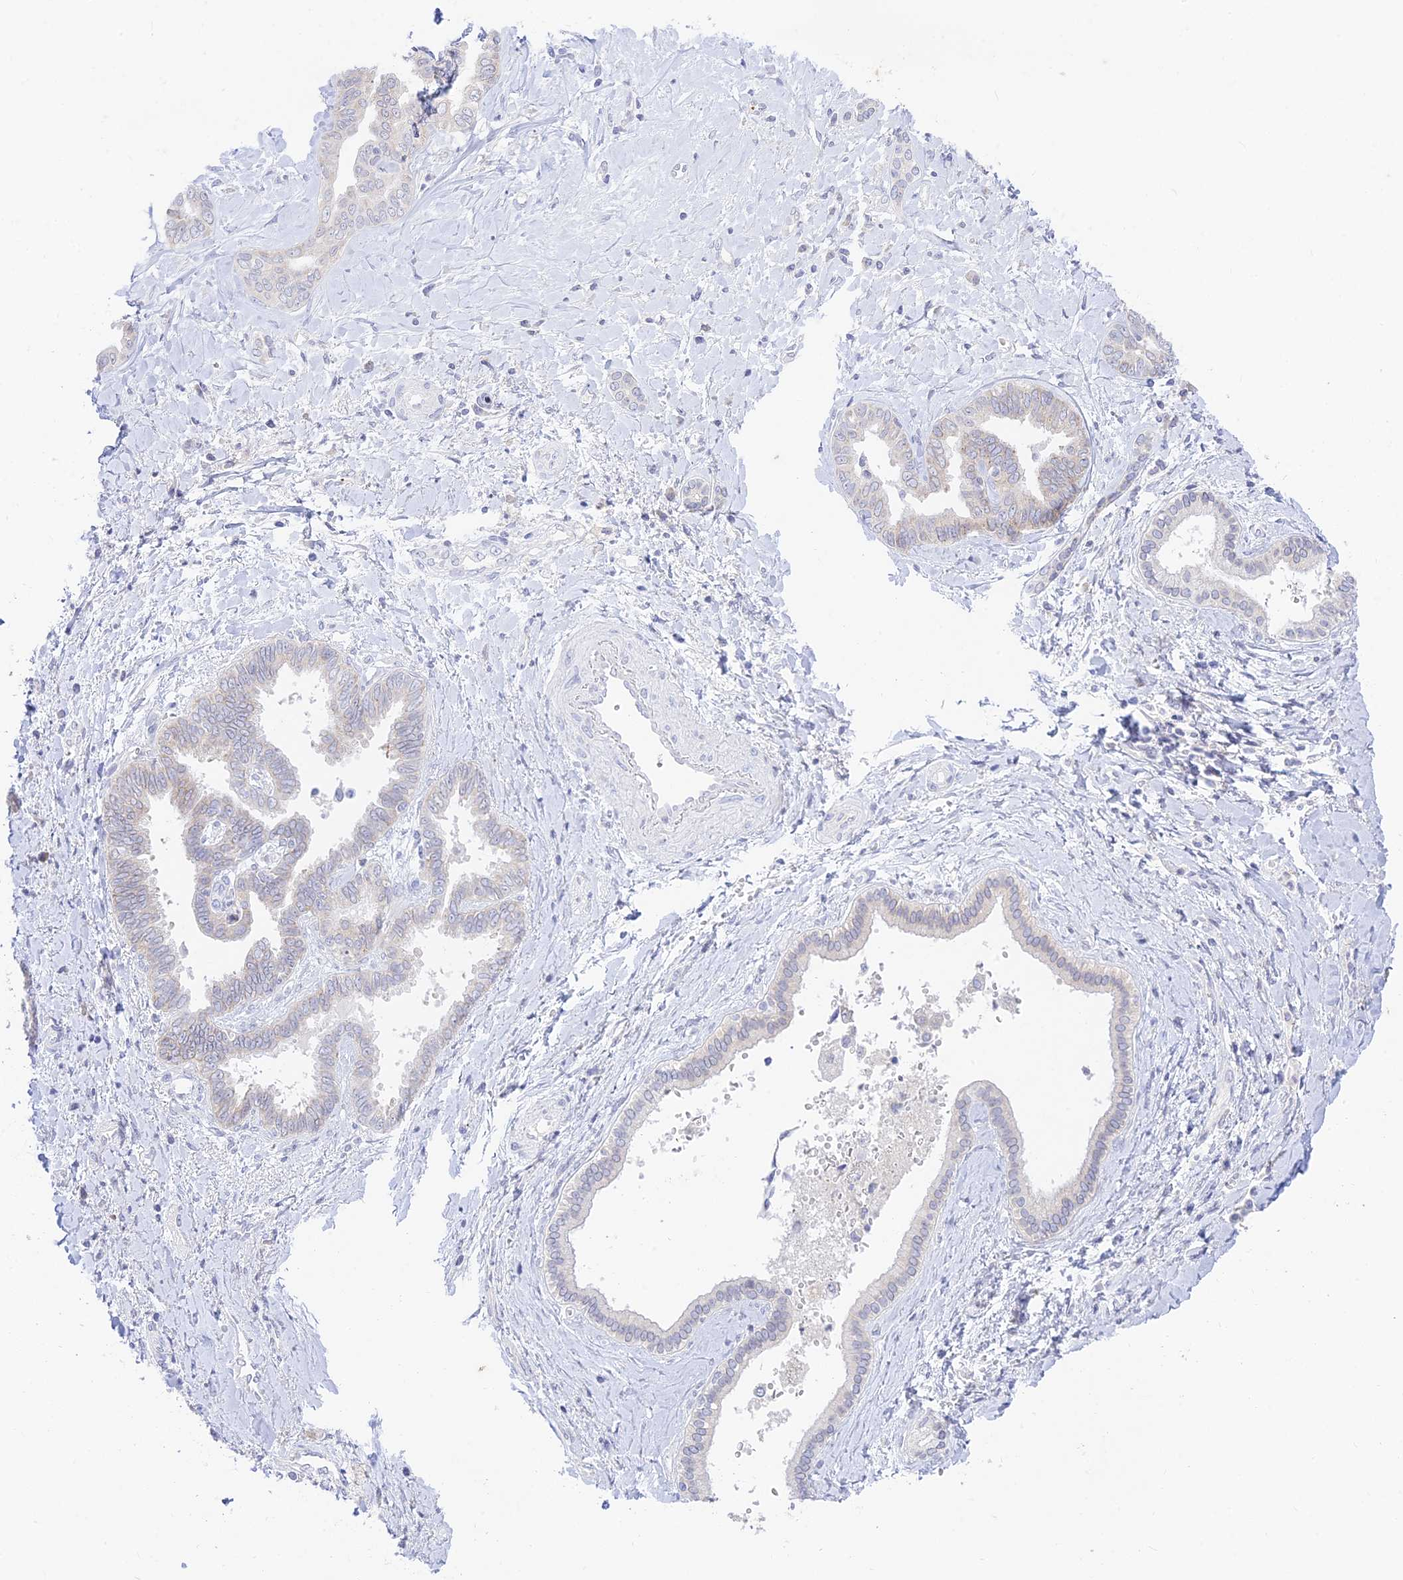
{"staining": {"intensity": "negative", "quantity": "none", "location": "none"}, "tissue": "liver cancer", "cell_type": "Tumor cells", "image_type": "cancer", "snomed": [{"axis": "morphology", "description": "Cholangiocarcinoma"}, {"axis": "topography", "description": "Liver"}], "caption": "A micrograph of human cholangiocarcinoma (liver) is negative for staining in tumor cells.", "gene": "TMEM40", "patient": {"sex": "female", "age": 77}}